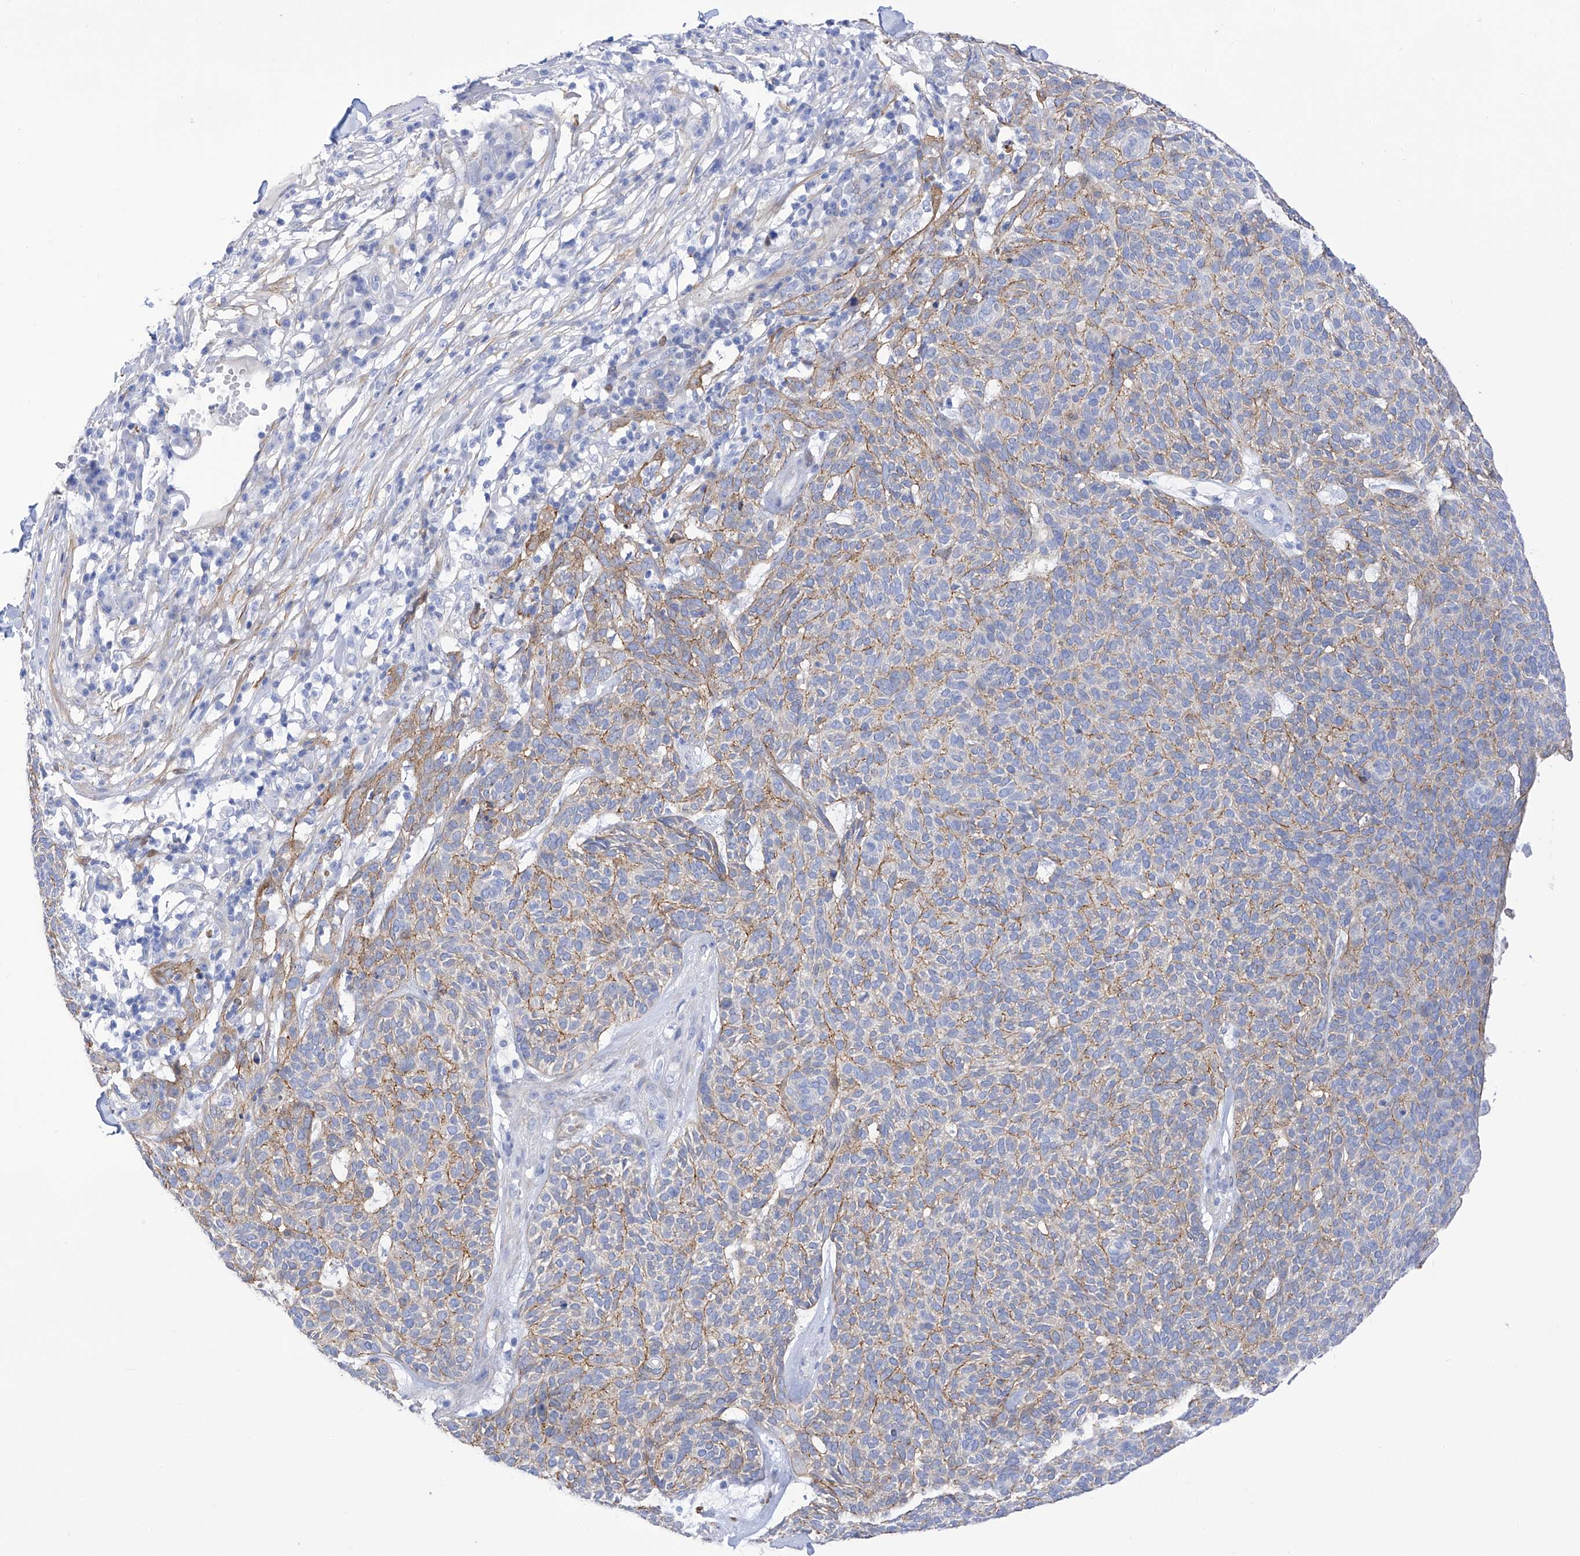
{"staining": {"intensity": "negative", "quantity": "none", "location": "none"}, "tissue": "skin cancer", "cell_type": "Tumor cells", "image_type": "cancer", "snomed": [{"axis": "morphology", "description": "Squamous cell carcinoma, NOS"}, {"axis": "topography", "description": "Skin"}], "caption": "Immunohistochemical staining of human squamous cell carcinoma (skin) reveals no significant expression in tumor cells.", "gene": "TRPC7", "patient": {"sex": "female", "age": 90}}